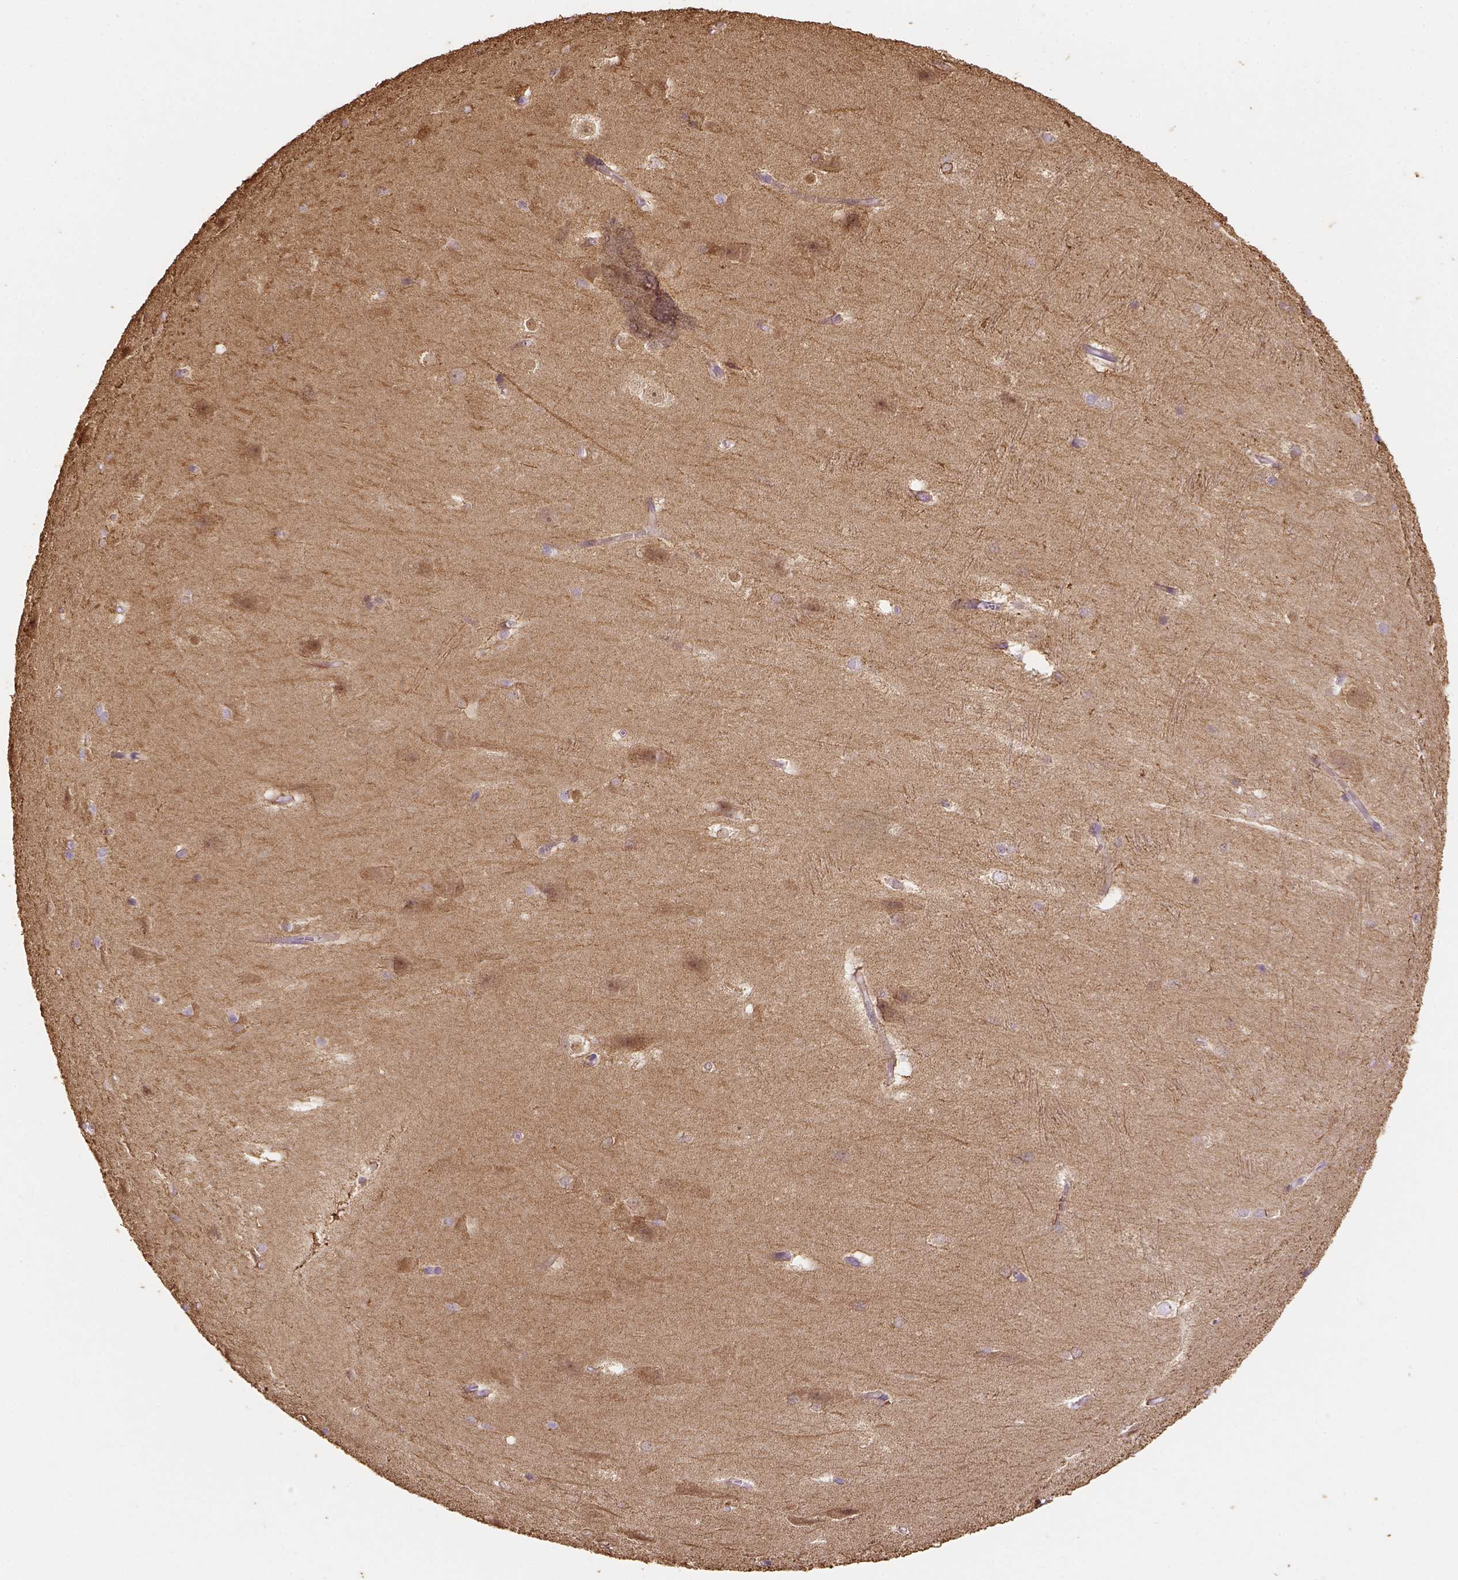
{"staining": {"intensity": "negative", "quantity": "none", "location": "none"}, "tissue": "hippocampus", "cell_type": "Glial cells", "image_type": "normal", "snomed": [{"axis": "morphology", "description": "Normal tissue, NOS"}, {"axis": "topography", "description": "Cerebral cortex"}, {"axis": "topography", "description": "Hippocampus"}], "caption": "An immunohistochemistry (IHC) image of benign hippocampus is shown. There is no staining in glial cells of hippocampus. Nuclei are stained in blue.", "gene": "CACNB1", "patient": {"sex": "female", "age": 19}}